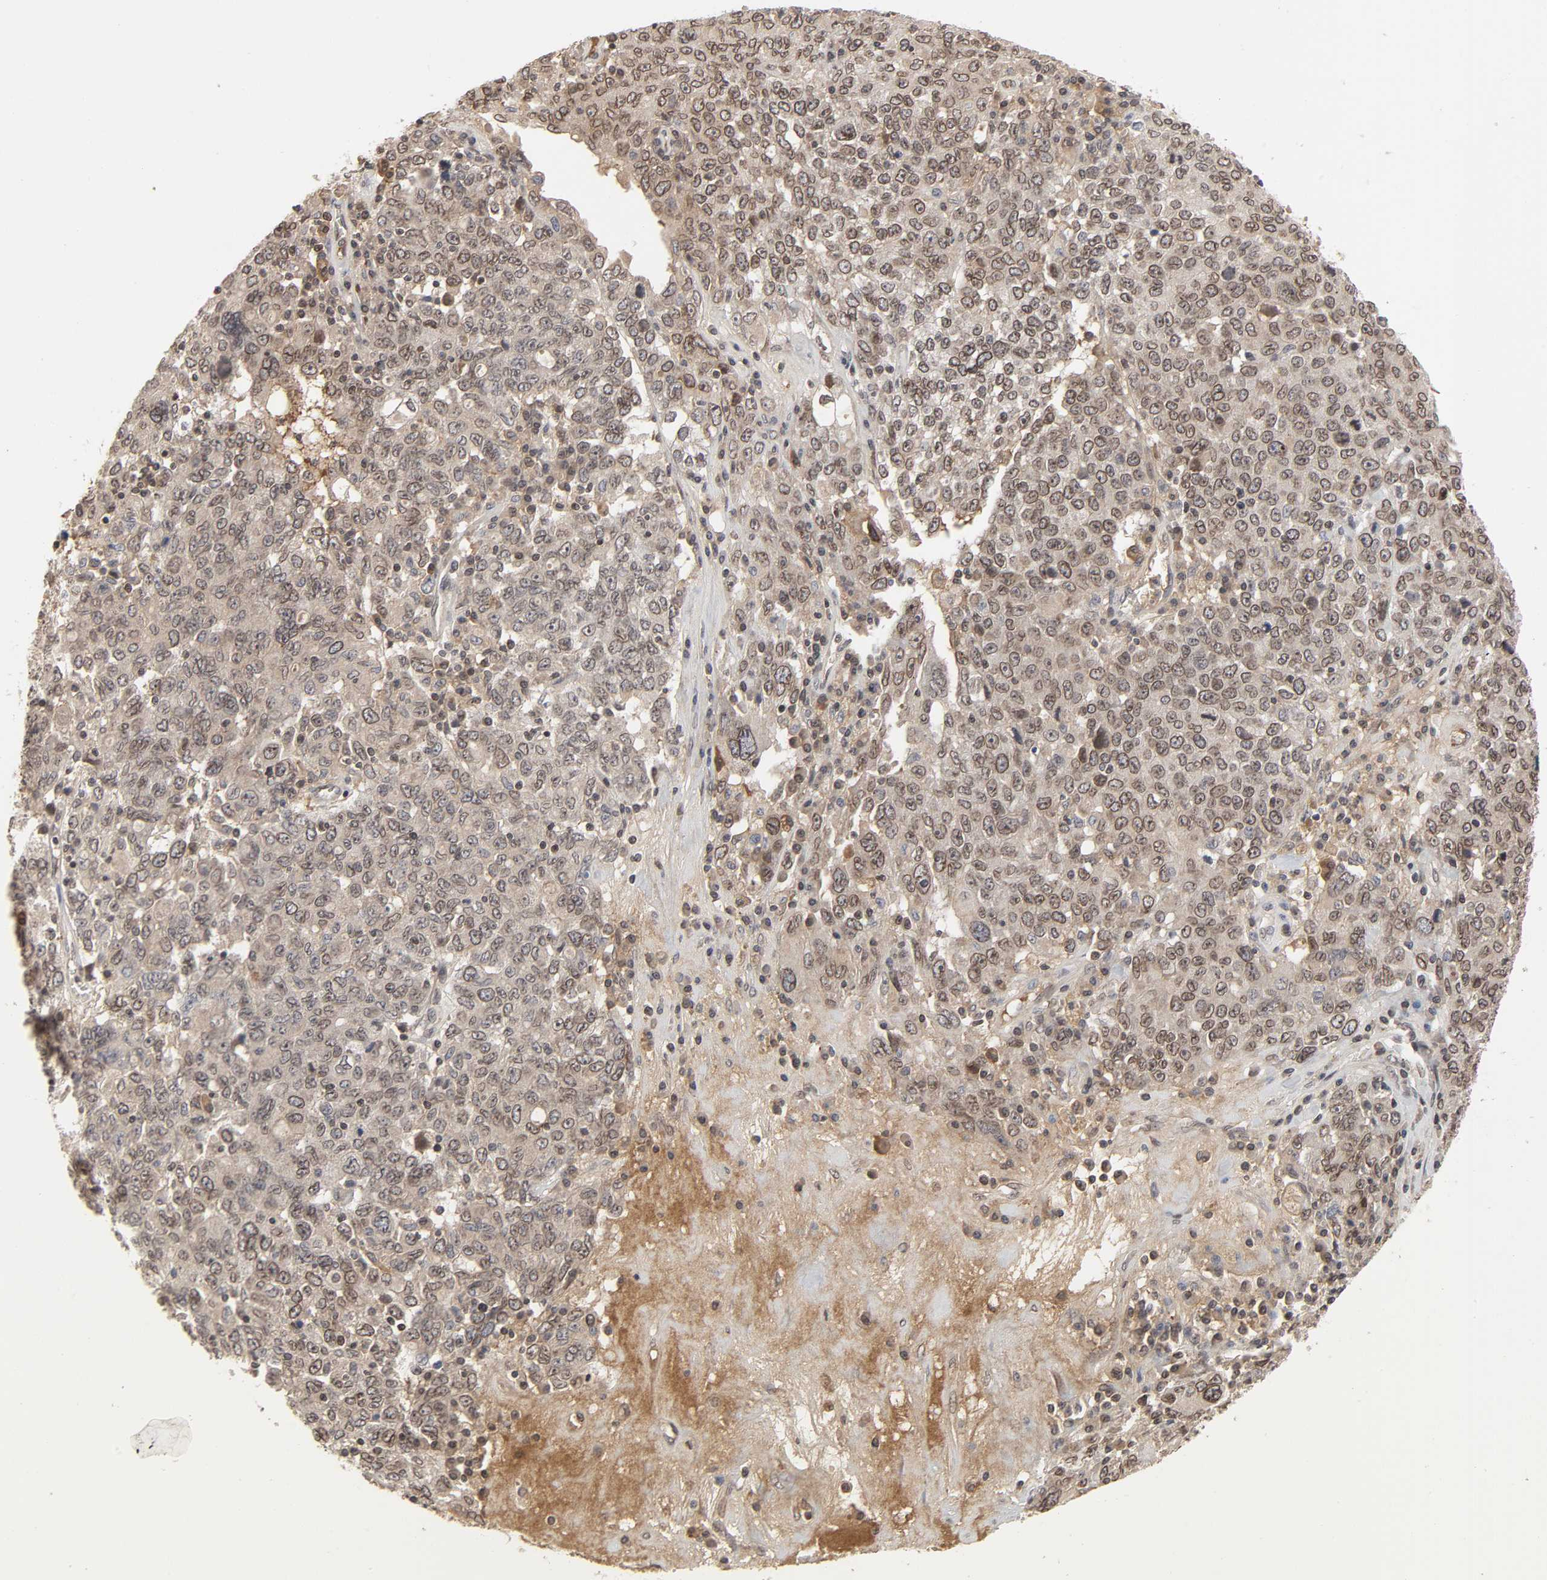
{"staining": {"intensity": "moderate", "quantity": ">75%", "location": "cytoplasmic/membranous,nuclear"}, "tissue": "ovarian cancer", "cell_type": "Tumor cells", "image_type": "cancer", "snomed": [{"axis": "morphology", "description": "Carcinoma, endometroid"}, {"axis": "topography", "description": "Ovary"}], "caption": "Endometroid carcinoma (ovarian) tissue exhibits moderate cytoplasmic/membranous and nuclear expression in about >75% of tumor cells, visualized by immunohistochemistry. Using DAB (3,3'-diaminobenzidine) (brown) and hematoxylin (blue) stains, captured at high magnification using brightfield microscopy.", "gene": "CPN2", "patient": {"sex": "female", "age": 62}}